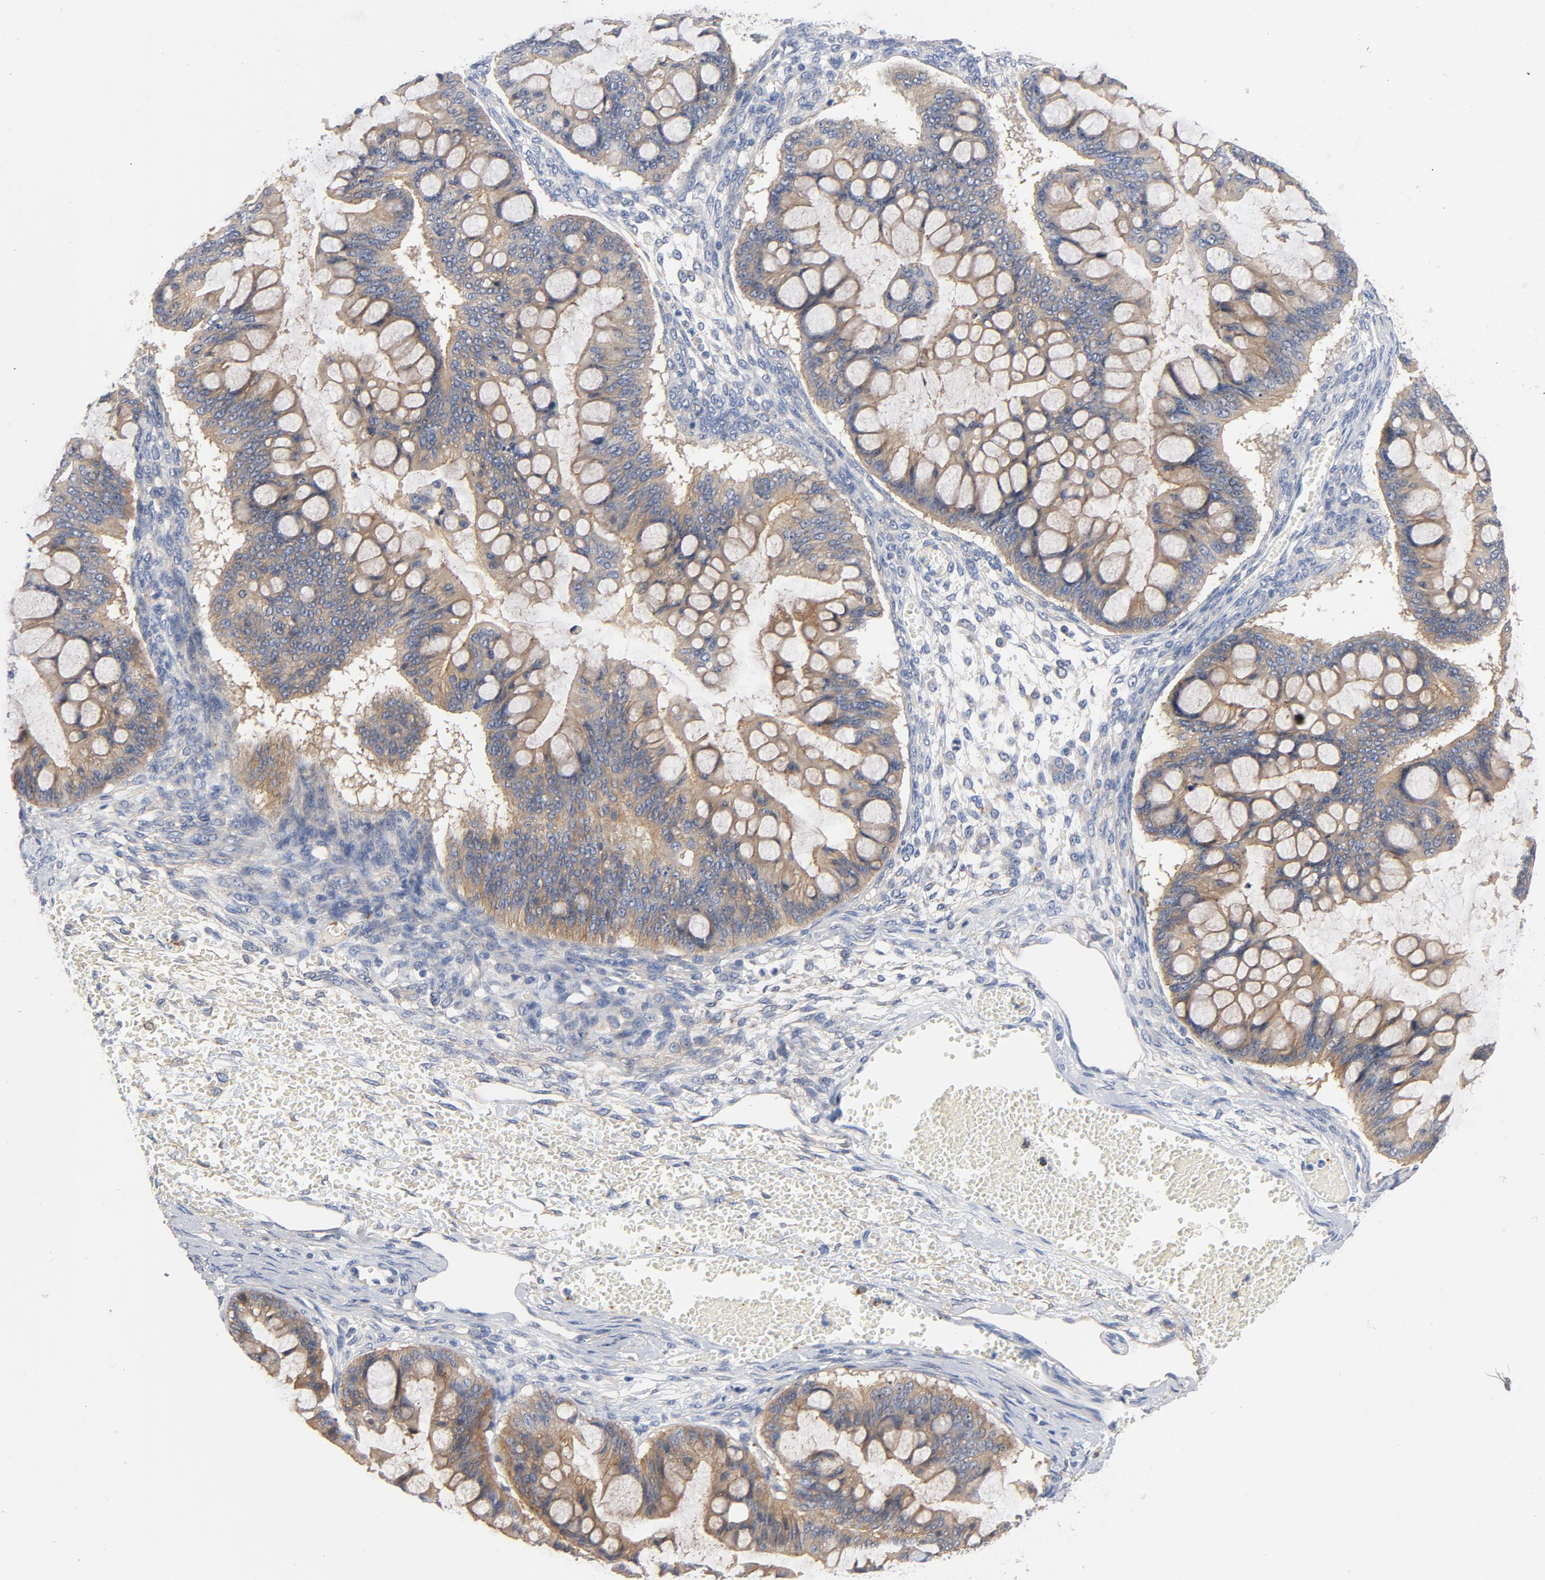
{"staining": {"intensity": "weak", "quantity": ">75%", "location": "cytoplasmic/membranous"}, "tissue": "ovarian cancer", "cell_type": "Tumor cells", "image_type": "cancer", "snomed": [{"axis": "morphology", "description": "Cystadenocarcinoma, mucinous, NOS"}, {"axis": "topography", "description": "Ovary"}], "caption": "This histopathology image exhibits ovarian cancer (mucinous cystadenocarcinoma) stained with IHC to label a protein in brown. The cytoplasmic/membranous of tumor cells show weak positivity for the protein. Nuclei are counter-stained blue.", "gene": "SRC", "patient": {"sex": "female", "age": 73}}